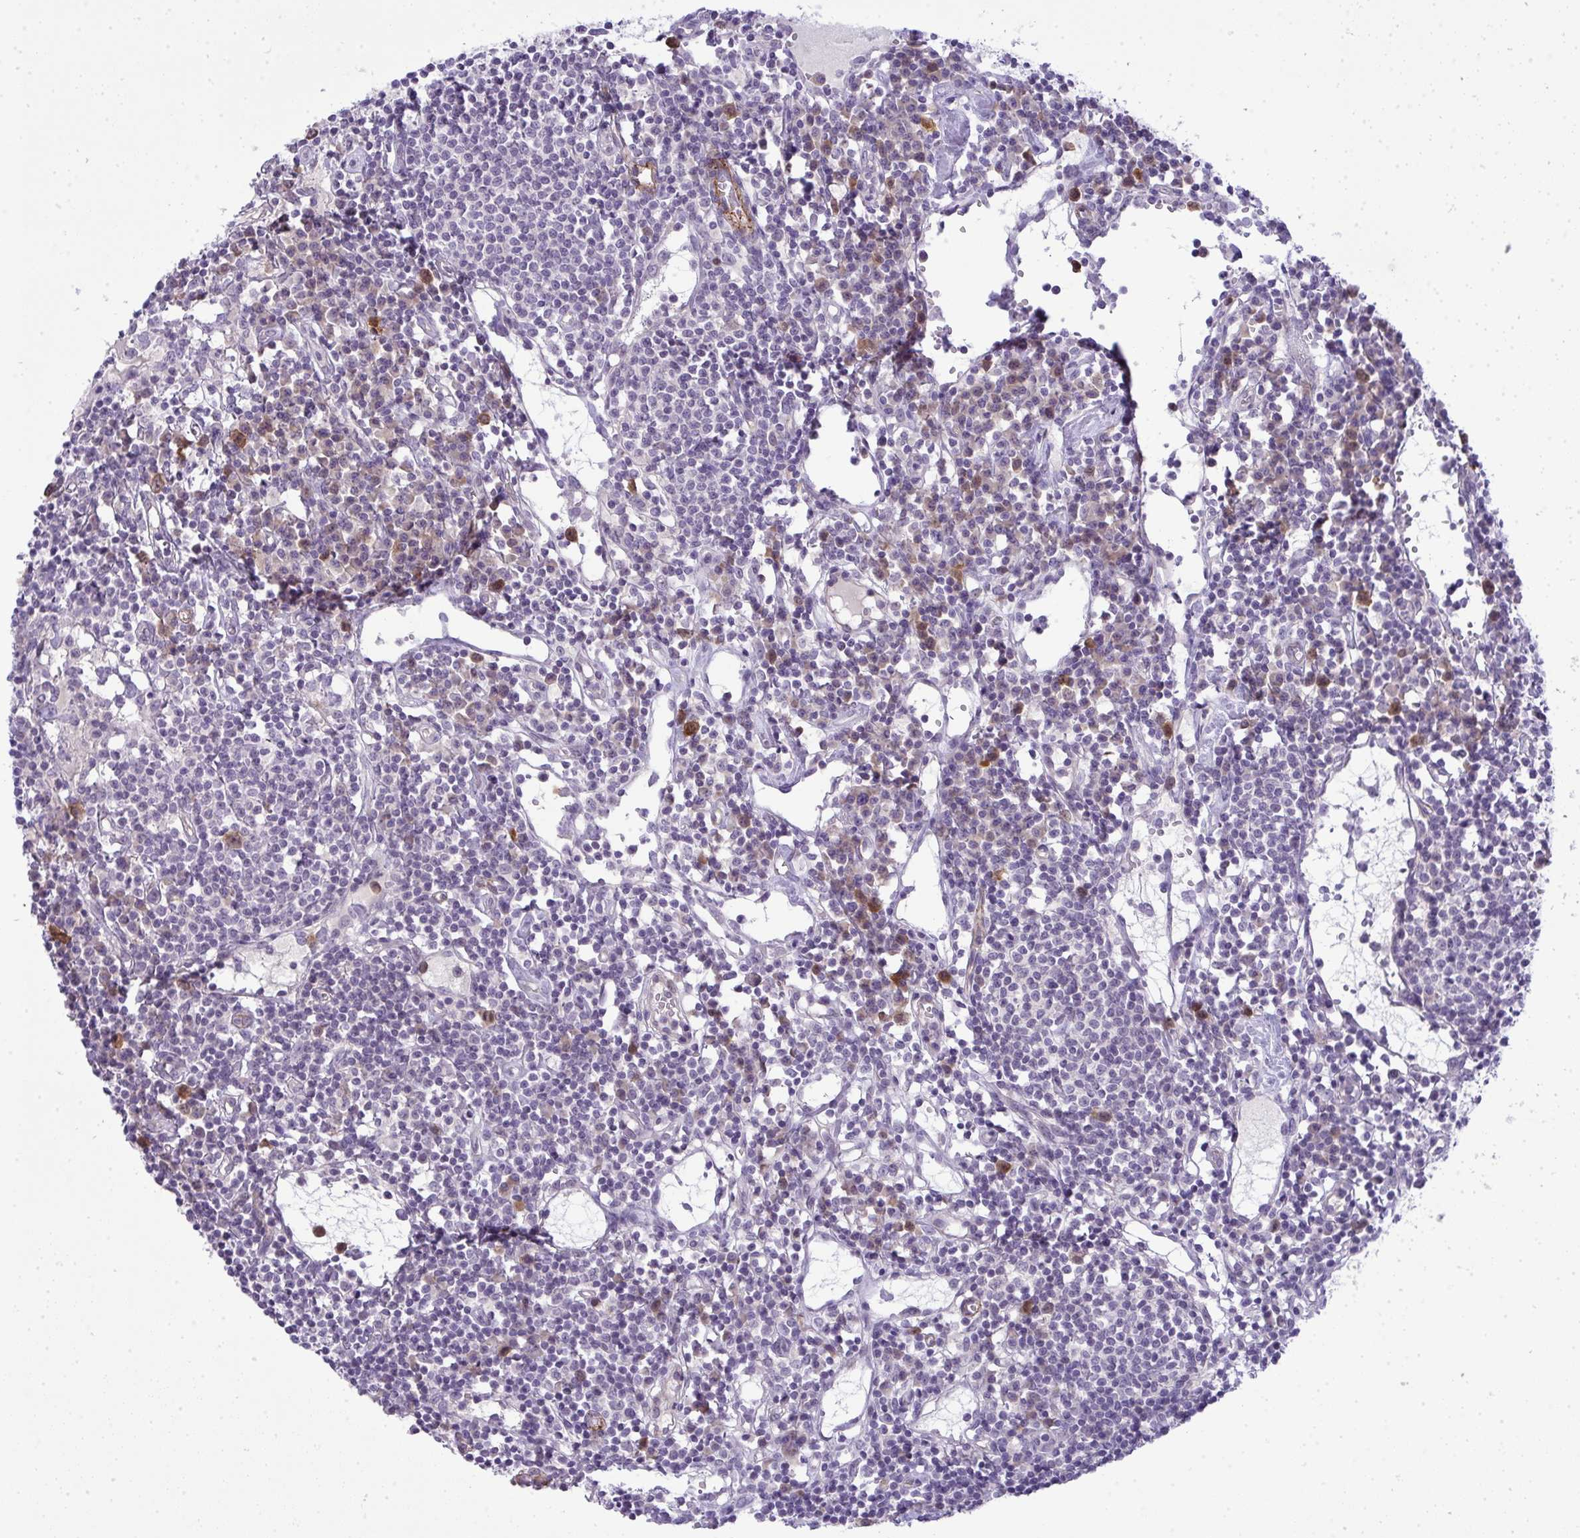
{"staining": {"intensity": "moderate", "quantity": "25%-75%", "location": "cytoplasmic/membranous,nuclear"}, "tissue": "lymph node", "cell_type": "Germinal center cells", "image_type": "normal", "snomed": [{"axis": "morphology", "description": "Normal tissue, NOS"}, {"axis": "topography", "description": "Lymph node"}], "caption": "DAB (3,3'-diaminobenzidine) immunohistochemical staining of normal lymph node reveals moderate cytoplasmic/membranous,nuclear protein positivity in approximately 25%-75% of germinal center cells. The protein of interest is stained brown, and the nuclei are stained in blue (DAB (3,3'-diaminobenzidine) IHC with brightfield microscopy, high magnification).", "gene": "UBE2S", "patient": {"sex": "female", "age": 78}}